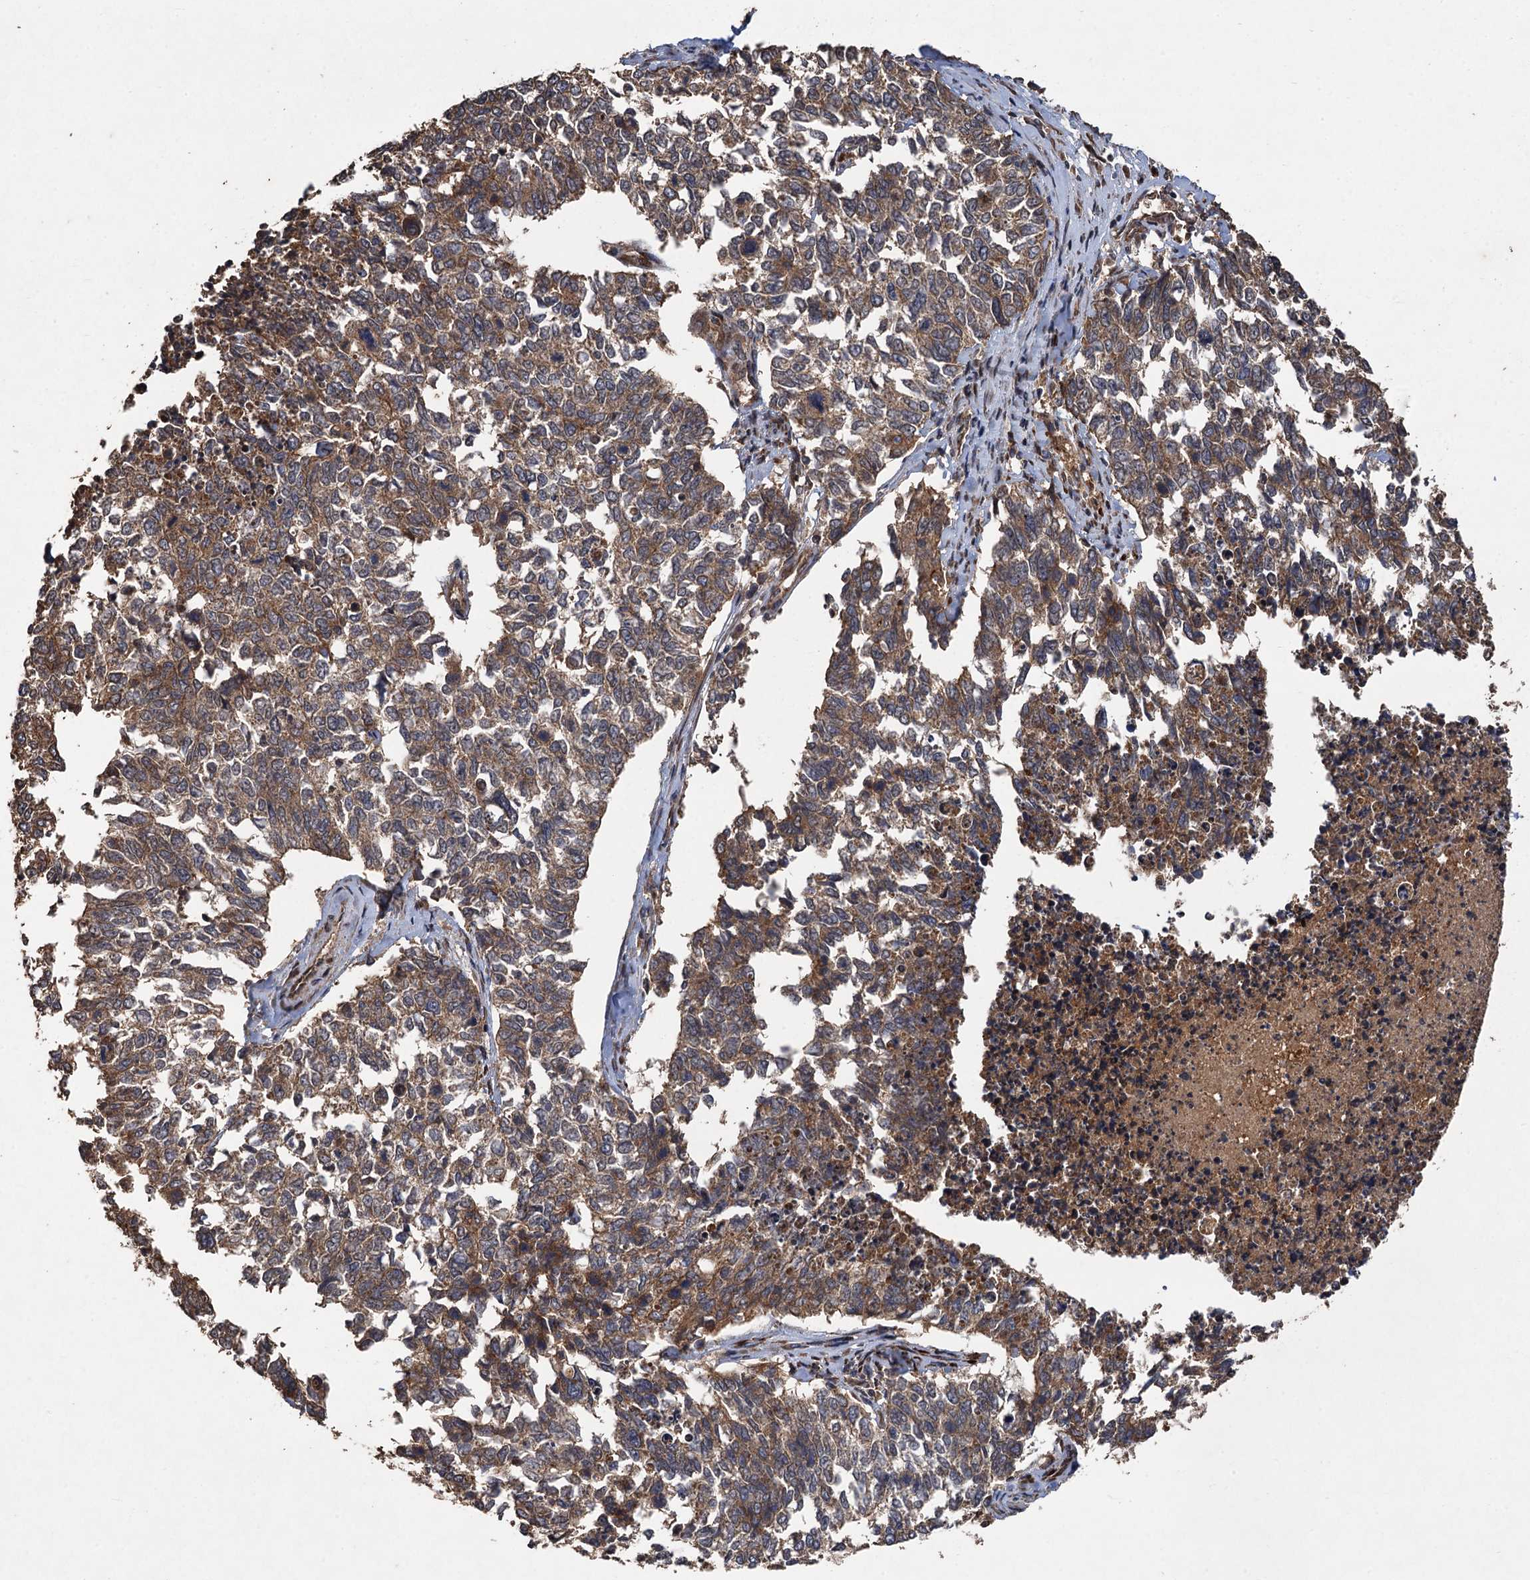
{"staining": {"intensity": "moderate", "quantity": ">75%", "location": "cytoplasmic/membranous"}, "tissue": "cervical cancer", "cell_type": "Tumor cells", "image_type": "cancer", "snomed": [{"axis": "morphology", "description": "Squamous cell carcinoma, NOS"}, {"axis": "topography", "description": "Cervix"}], "caption": "This is a photomicrograph of IHC staining of cervical cancer (squamous cell carcinoma), which shows moderate positivity in the cytoplasmic/membranous of tumor cells.", "gene": "TMEM39B", "patient": {"sex": "female", "age": 63}}